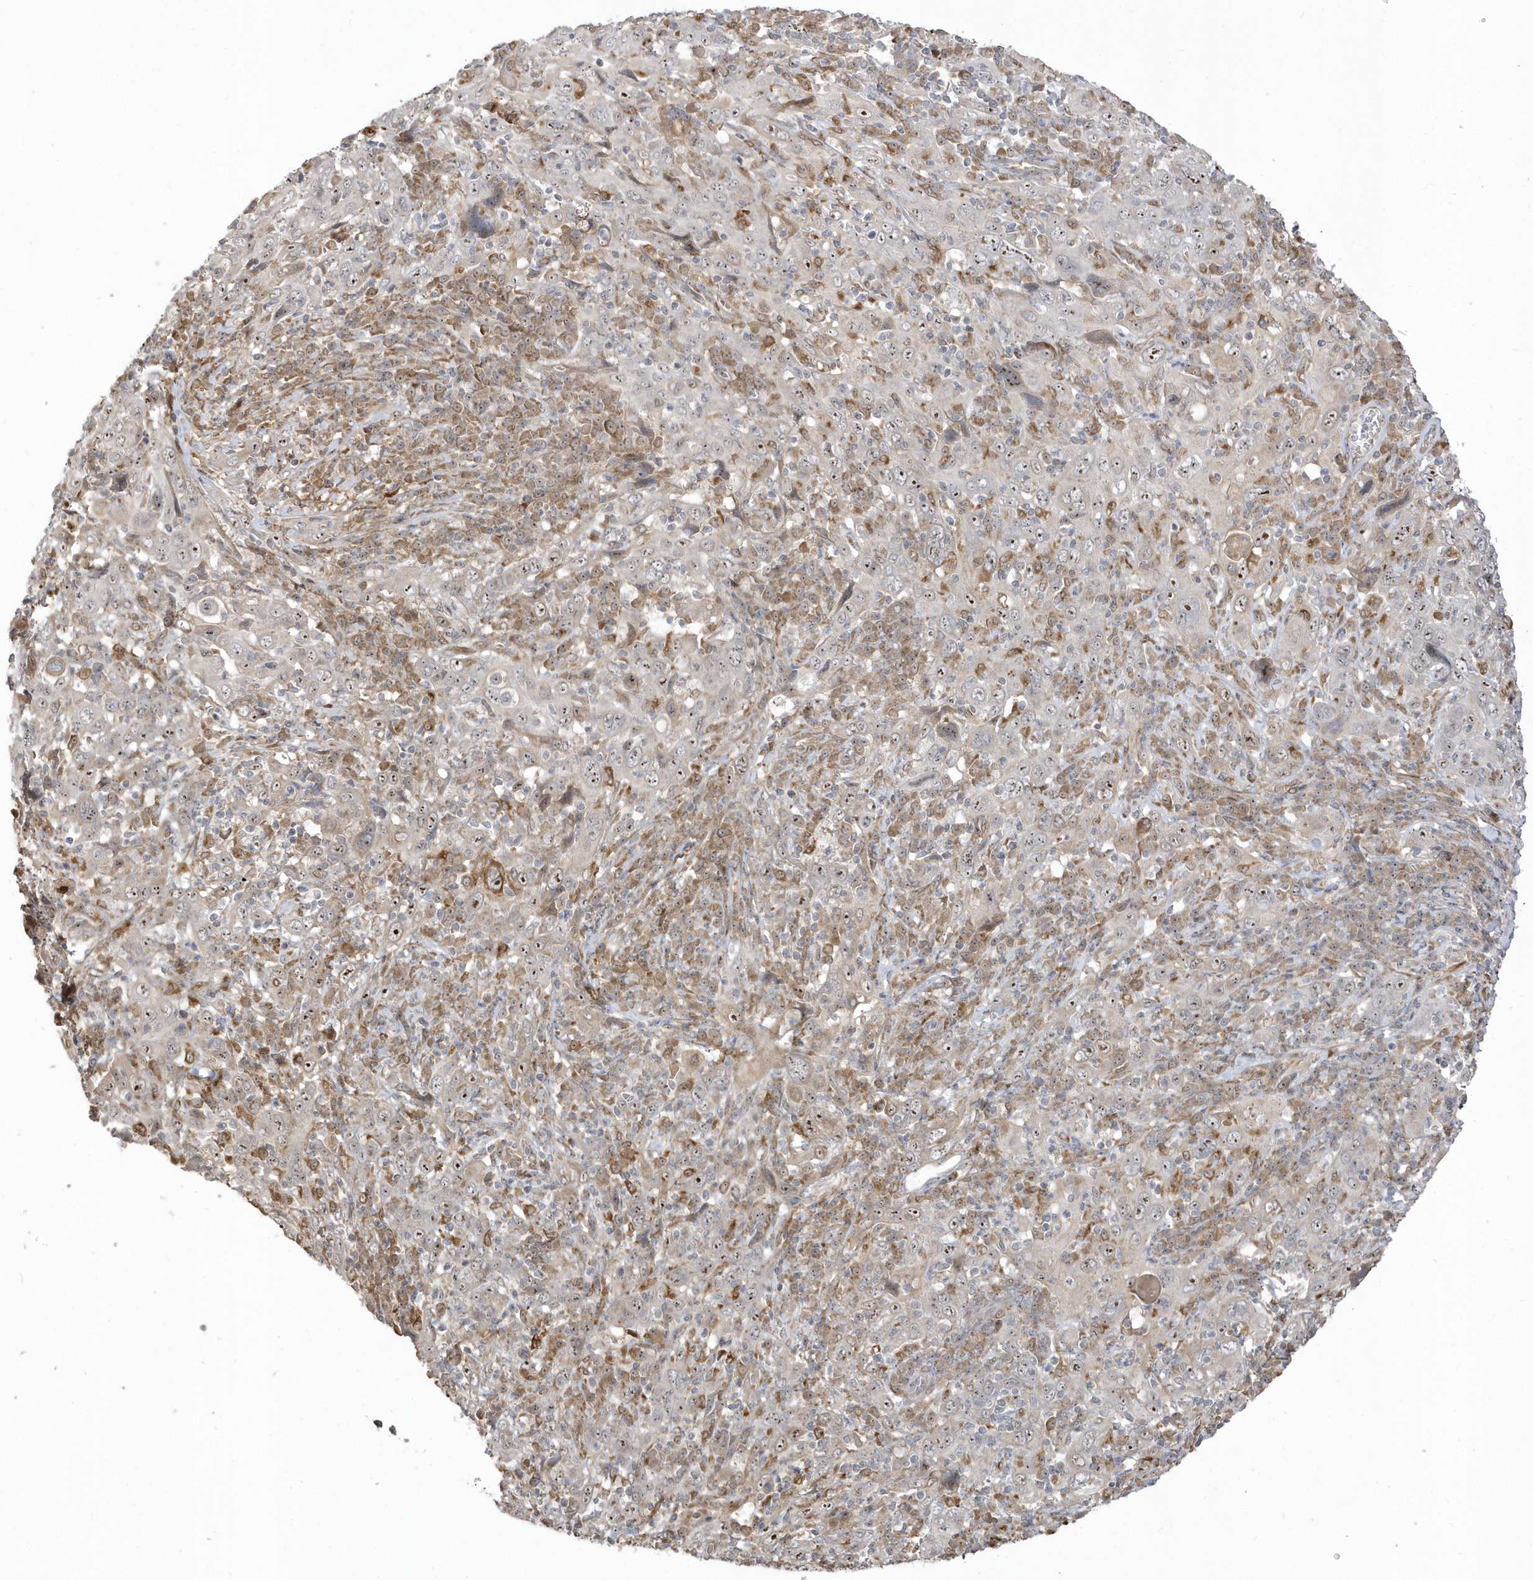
{"staining": {"intensity": "moderate", "quantity": "25%-75%", "location": "cytoplasmic/membranous,nuclear"}, "tissue": "cervical cancer", "cell_type": "Tumor cells", "image_type": "cancer", "snomed": [{"axis": "morphology", "description": "Squamous cell carcinoma, NOS"}, {"axis": "topography", "description": "Cervix"}], "caption": "Protein staining reveals moderate cytoplasmic/membranous and nuclear positivity in approximately 25%-75% of tumor cells in squamous cell carcinoma (cervical). Using DAB (brown) and hematoxylin (blue) stains, captured at high magnification using brightfield microscopy.", "gene": "ECM2", "patient": {"sex": "female", "age": 46}}